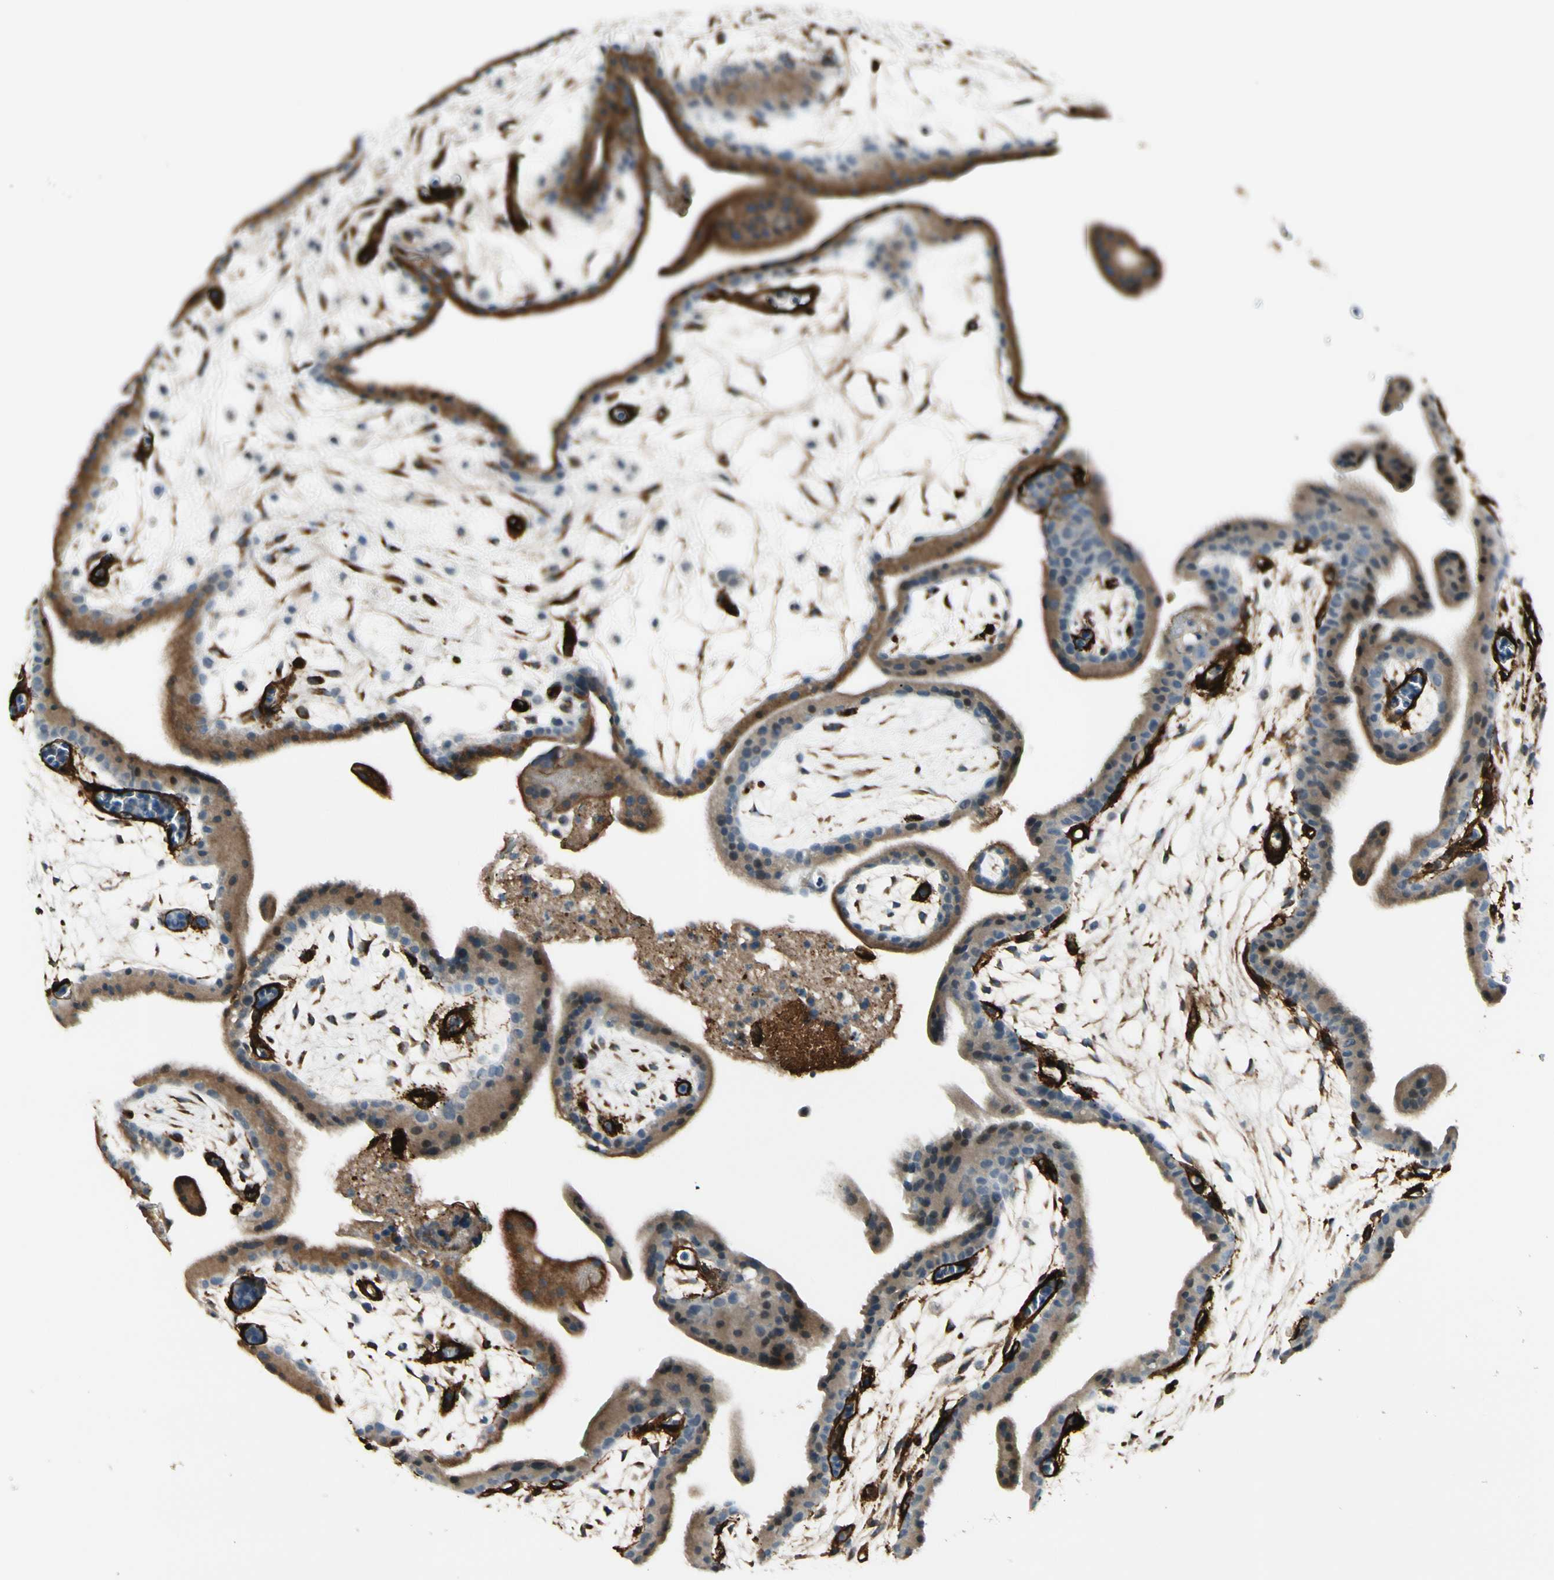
{"staining": {"intensity": "moderate", "quantity": "25%-75%", "location": "cytoplasmic/membranous"}, "tissue": "placenta", "cell_type": "Trophoblastic cells", "image_type": "normal", "snomed": [{"axis": "morphology", "description": "Normal tissue, NOS"}, {"axis": "topography", "description": "Placenta"}], "caption": "Placenta stained with IHC displays moderate cytoplasmic/membranous staining in about 25%-75% of trophoblastic cells.", "gene": "MCAM", "patient": {"sex": "female", "age": 19}}